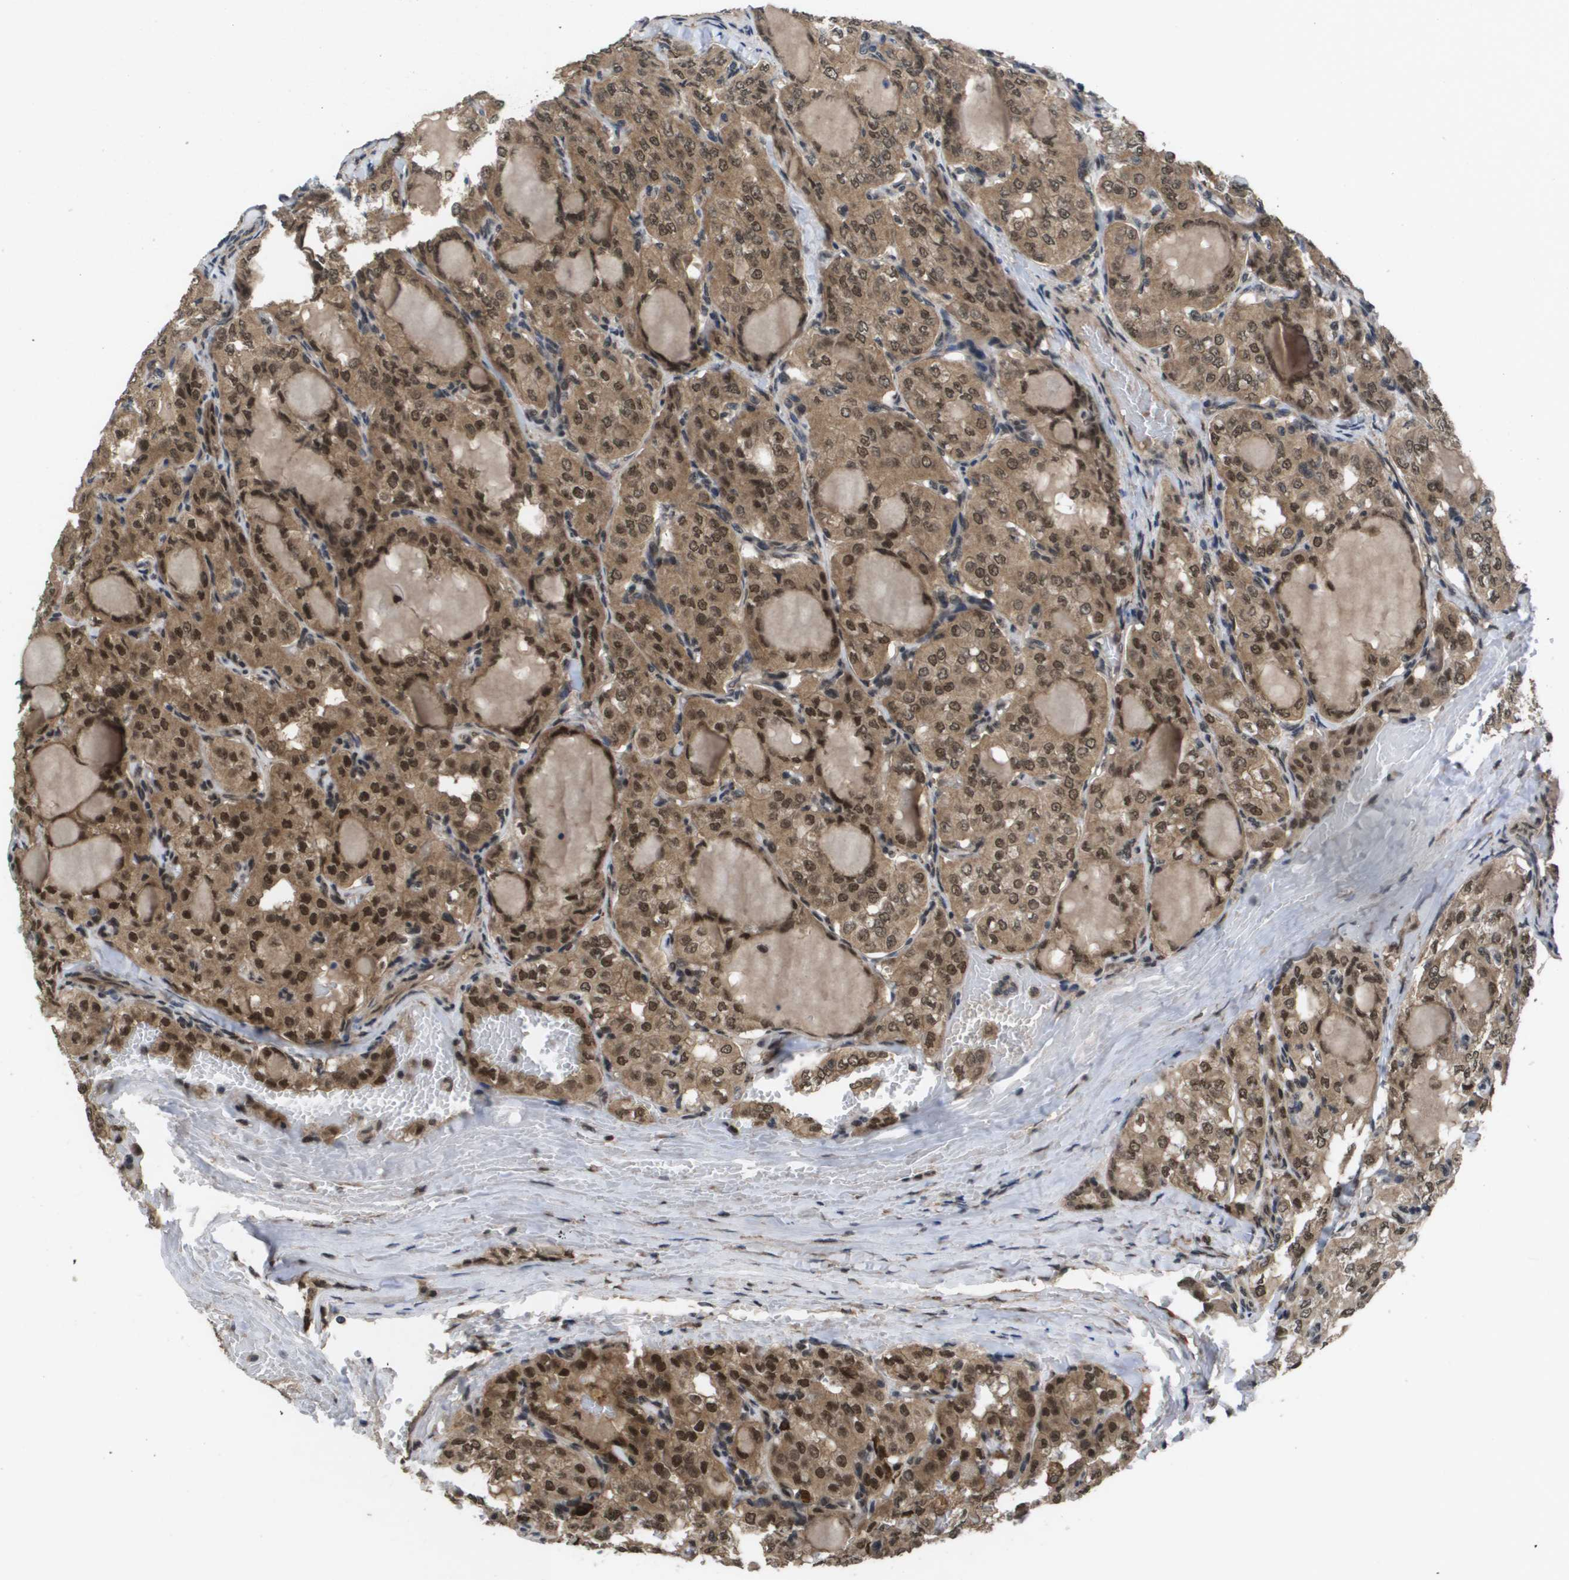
{"staining": {"intensity": "moderate", "quantity": ">75%", "location": "cytoplasmic/membranous,nuclear"}, "tissue": "thyroid cancer", "cell_type": "Tumor cells", "image_type": "cancer", "snomed": [{"axis": "morphology", "description": "Papillary adenocarcinoma, NOS"}, {"axis": "topography", "description": "Thyroid gland"}], "caption": "A micrograph of human thyroid cancer stained for a protein demonstrates moderate cytoplasmic/membranous and nuclear brown staining in tumor cells.", "gene": "AMBRA1", "patient": {"sex": "male", "age": 20}}